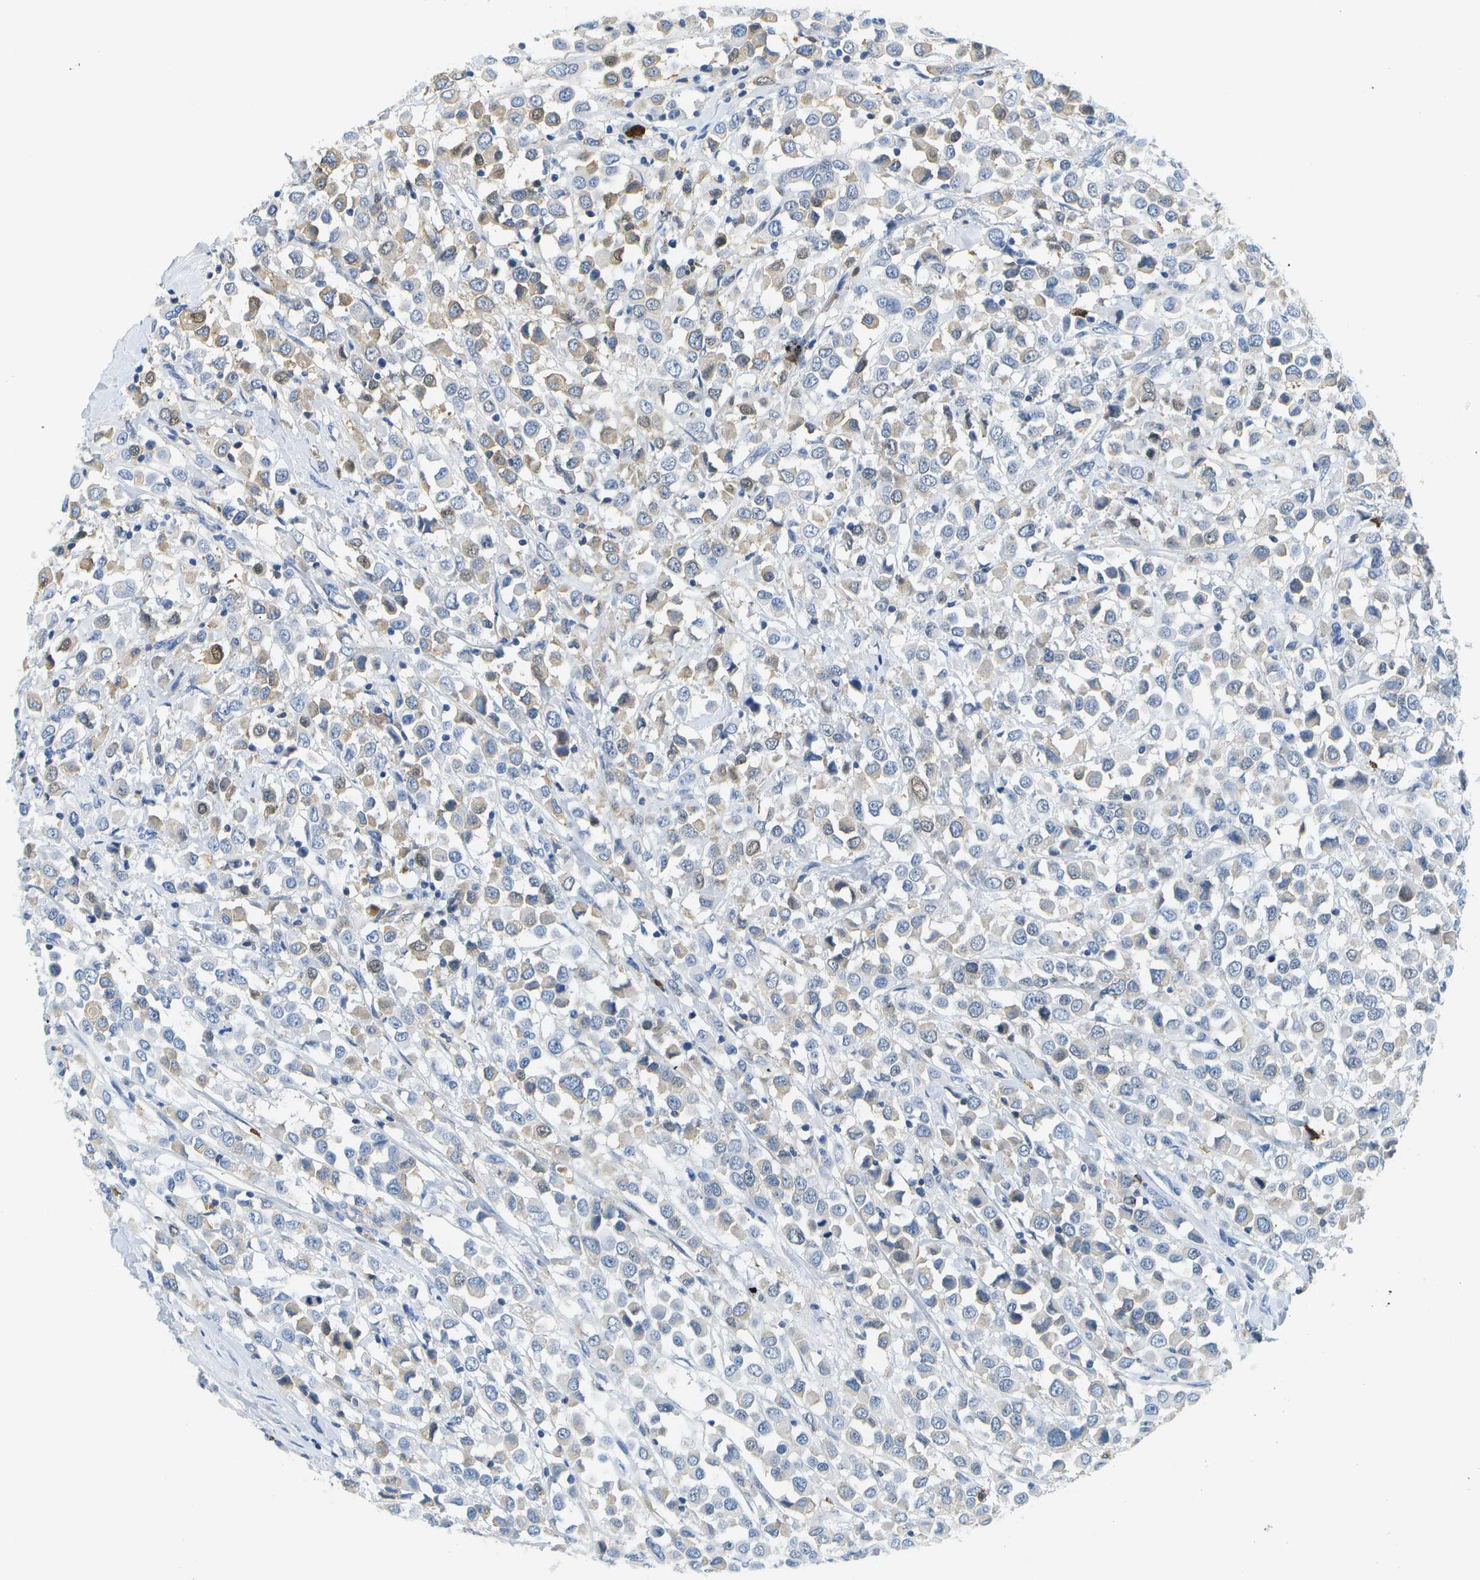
{"staining": {"intensity": "weak", "quantity": "<25%", "location": "cytoplasmic/membranous,nuclear"}, "tissue": "breast cancer", "cell_type": "Tumor cells", "image_type": "cancer", "snomed": [{"axis": "morphology", "description": "Duct carcinoma"}, {"axis": "topography", "description": "Breast"}], "caption": "Tumor cells are negative for protein expression in human invasive ductal carcinoma (breast). Brightfield microscopy of immunohistochemistry stained with DAB (3,3'-diaminobenzidine) (brown) and hematoxylin (blue), captured at high magnification.", "gene": "SERPINA1", "patient": {"sex": "female", "age": 61}}